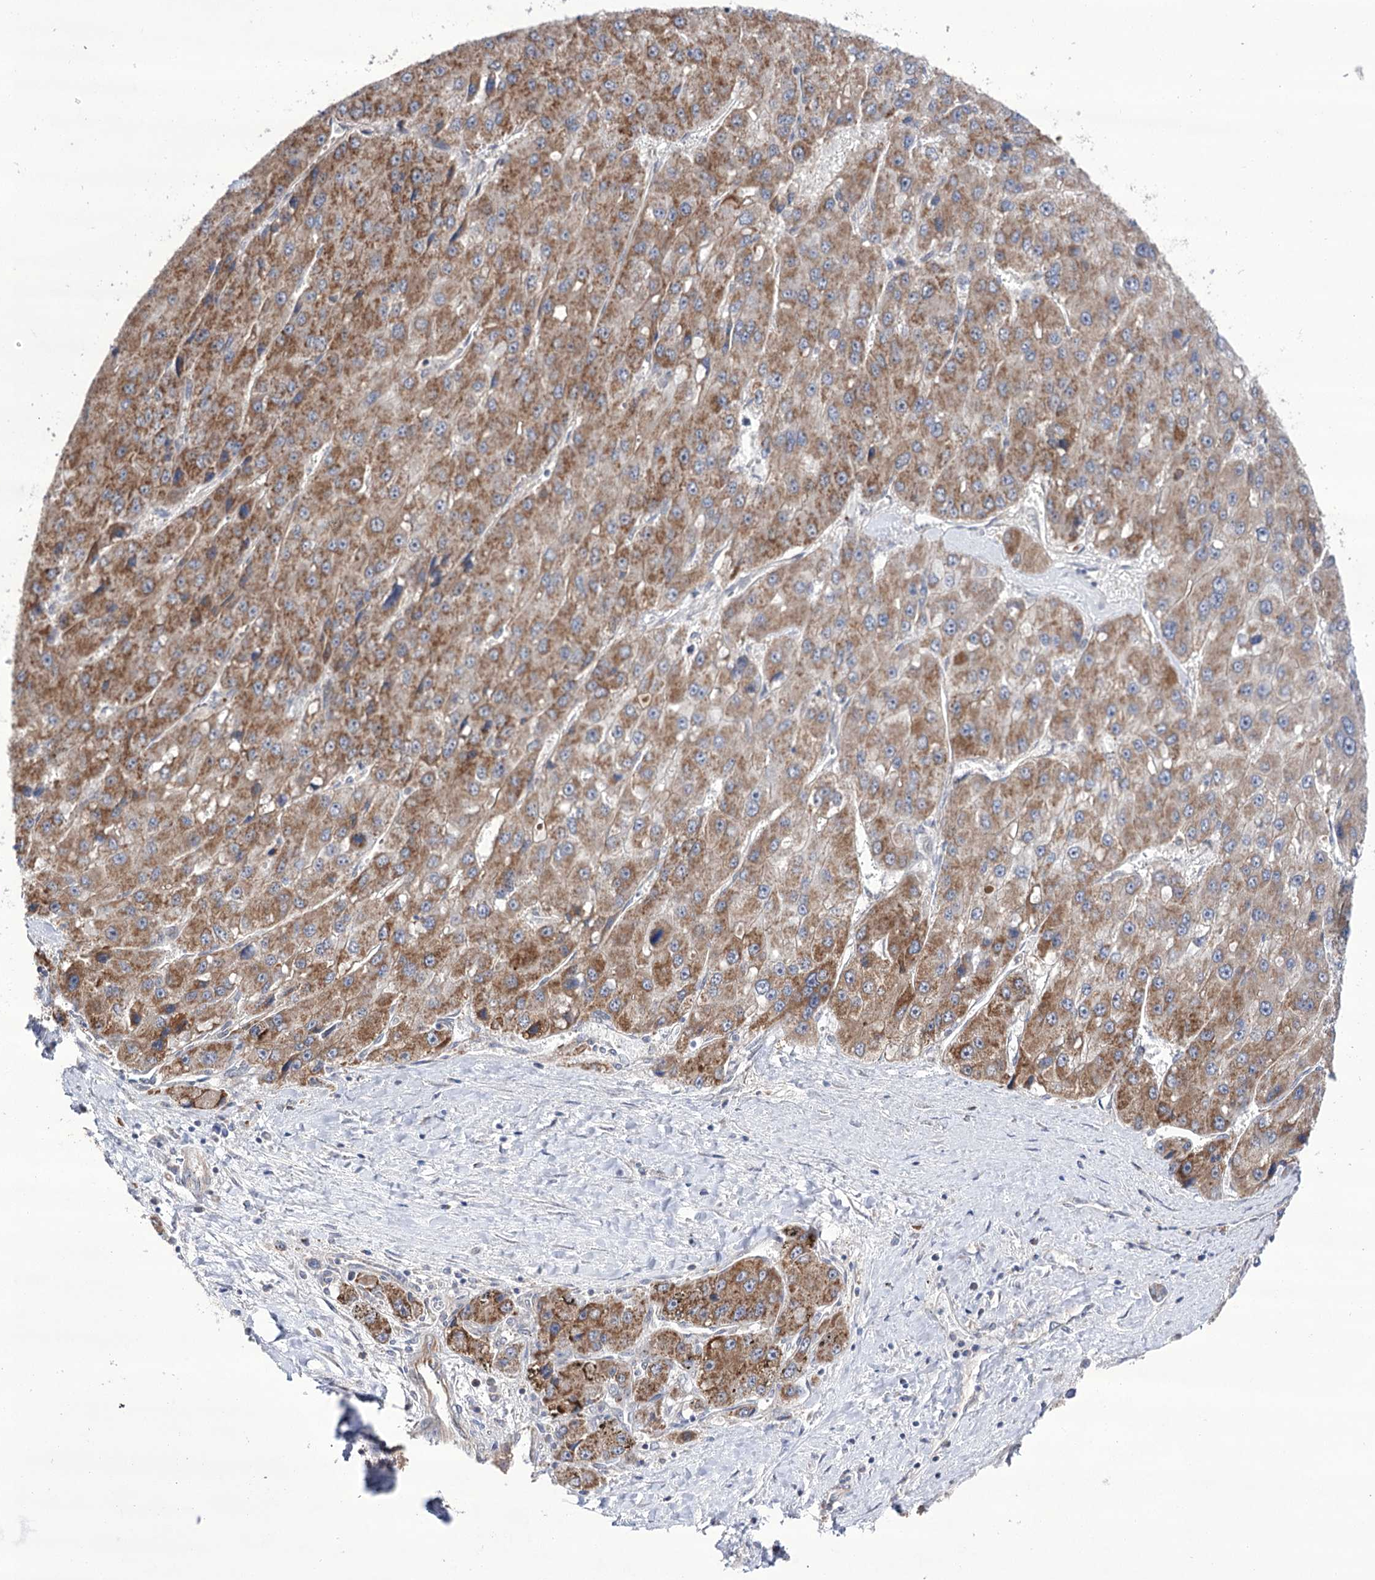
{"staining": {"intensity": "moderate", "quantity": ">75%", "location": "cytoplasmic/membranous"}, "tissue": "liver cancer", "cell_type": "Tumor cells", "image_type": "cancer", "snomed": [{"axis": "morphology", "description": "Carcinoma, Hepatocellular, NOS"}, {"axis": "topography", "description": "Liver"}], "caption": "Liver hepatocellular carcinoma stained with a brown dye demonstrates moderate cytoplasmic/membranous positive staining in about >75% of tumor cells.", "gene": "ECHDC3", "patient": {"sex": "female", "age": 73}}